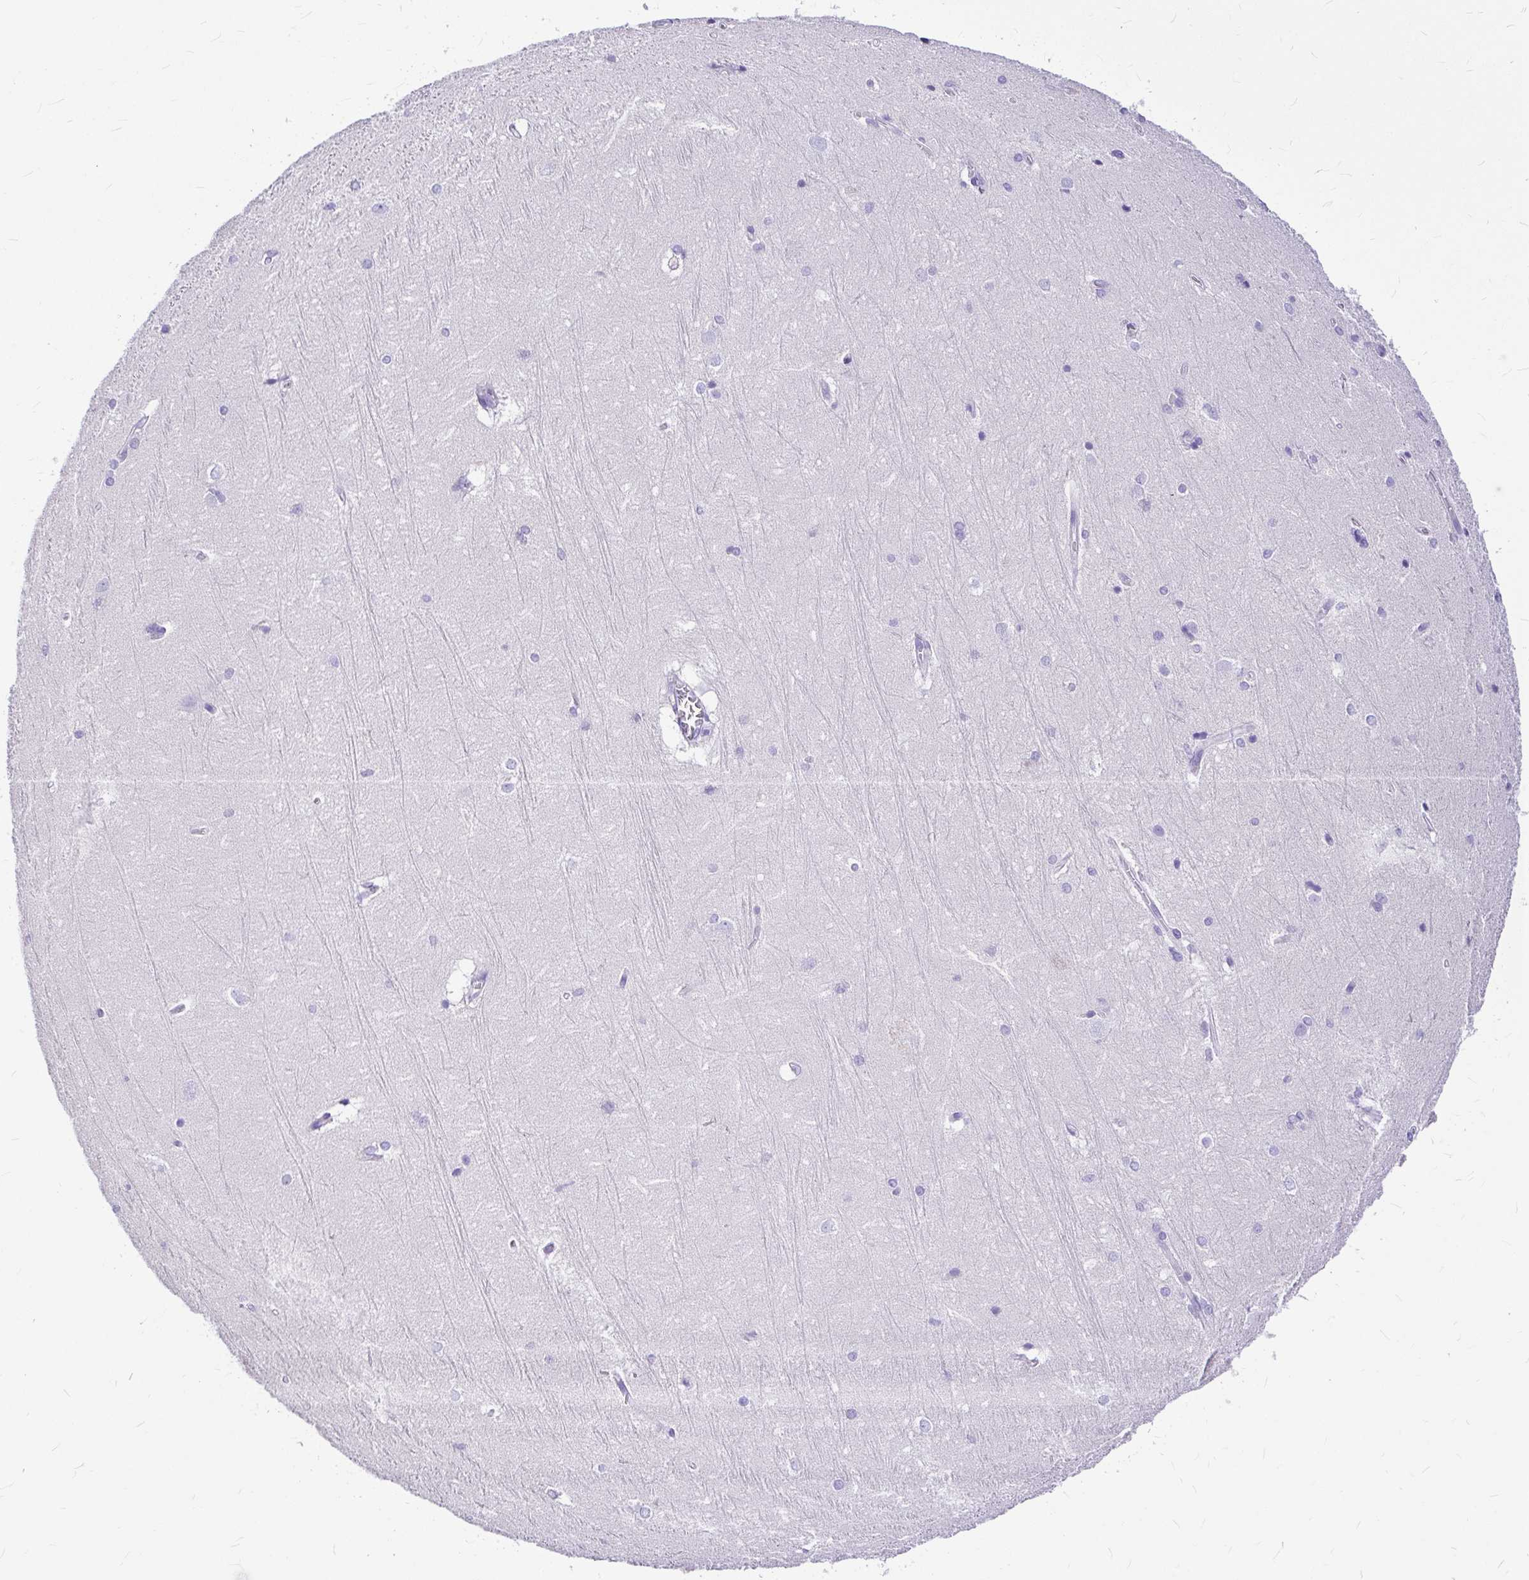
{"staining": {"intensity": "negative", "quantity": "none", "location": "none"}, "tissue": "hippocampus", "cell_type": "Glial cells", "image_type": "normal", "snomed": [{"axis": "morphology", "description": "Normal tissue, NOS"}, {"axis": "topography", "description": "Cerebral cortex"}, {"axis": "topography", "description": "Hippocampus"}], "caption": "IHC histopathology image of normal hippocampus: human hippocampus stained with DAB shows no significant protein positivity in glial cells.", "gene": "CLEC1B", "patient": {"sex": "female", "age": 19}}